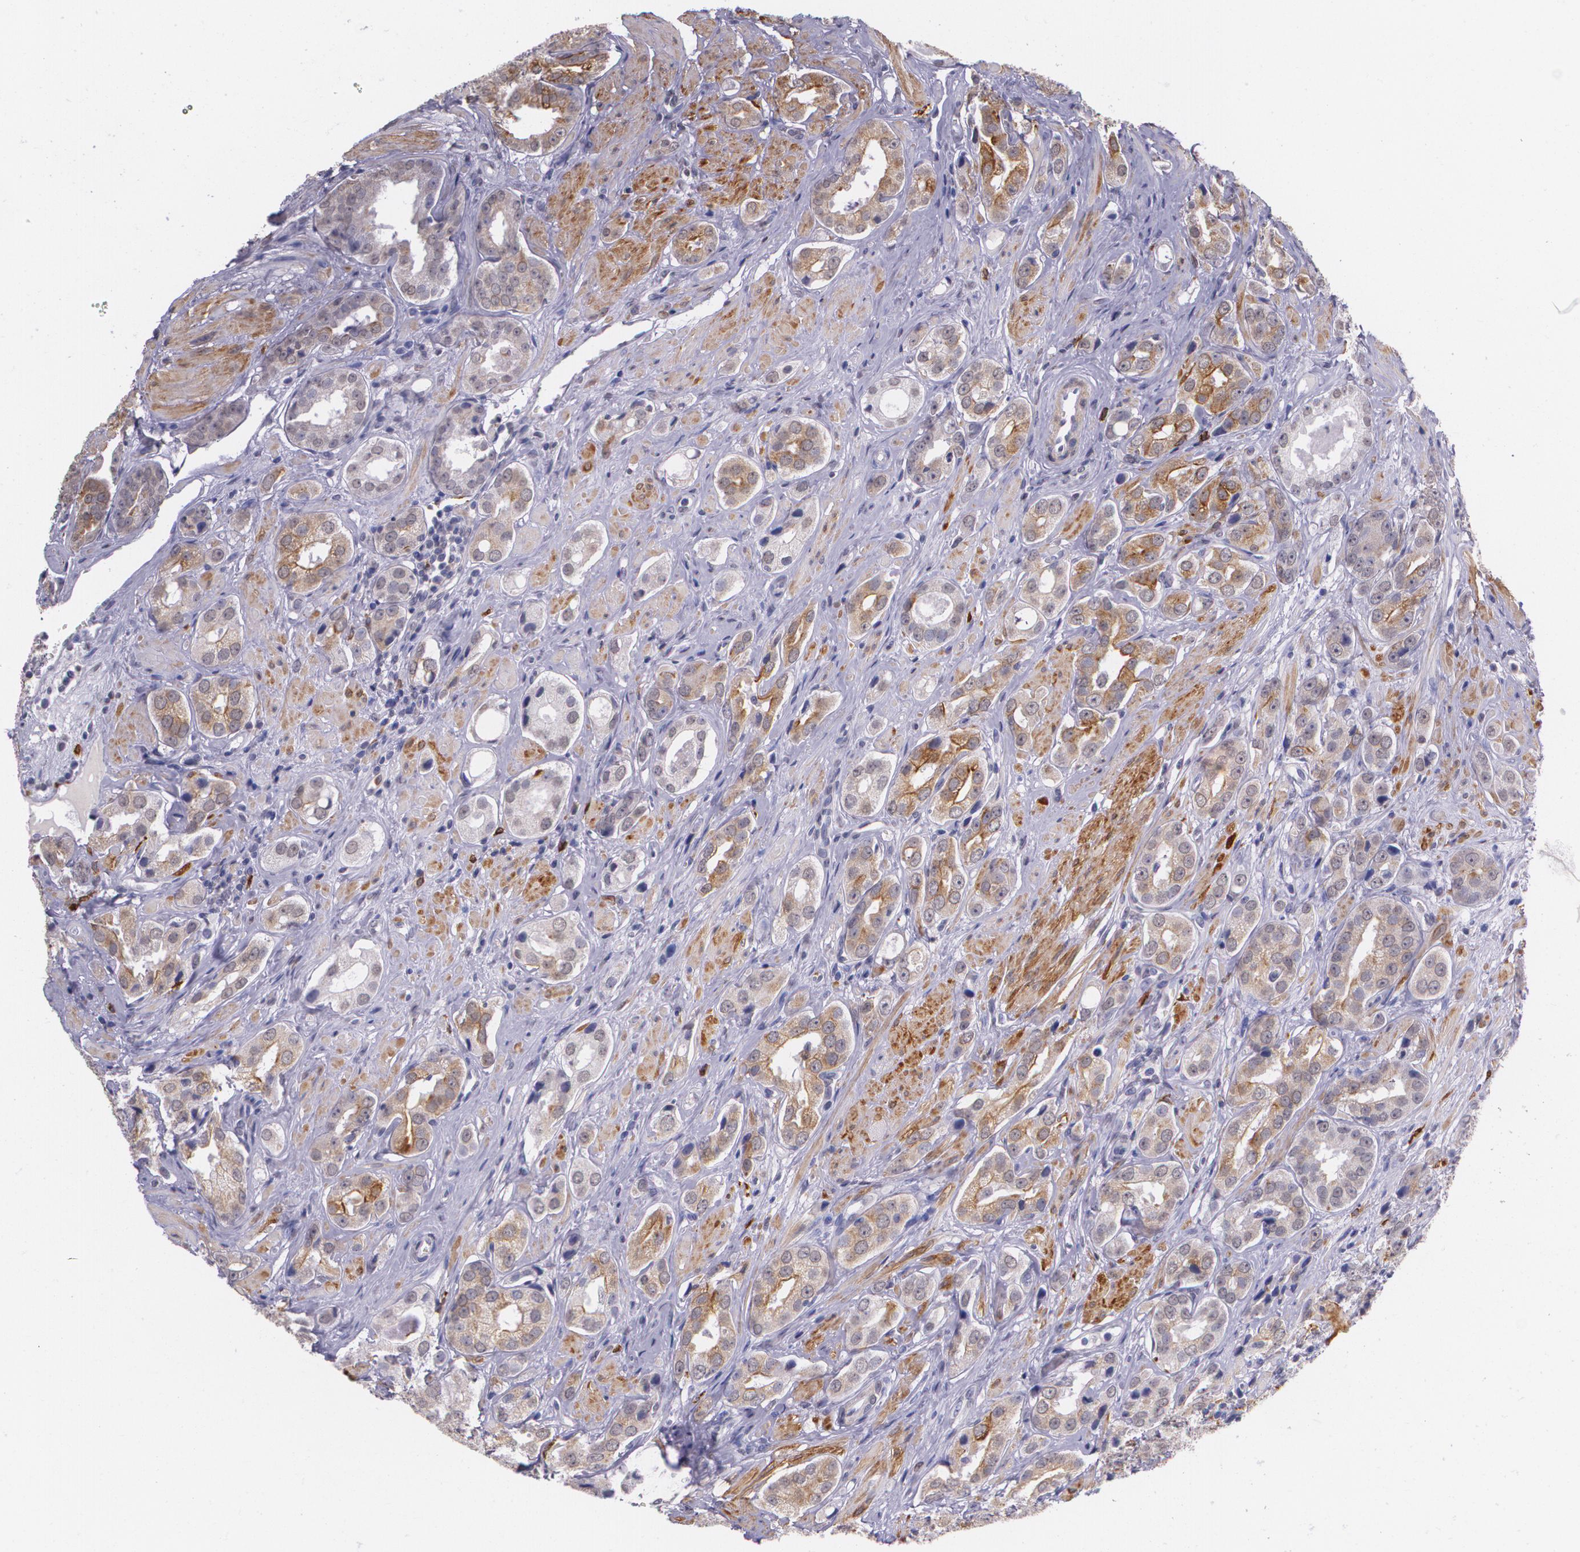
{"staining": {"intensity": "moderate", "quantity": "25%-75%", "location": "cytoplasmic/membranous"}, "tissue": "prostate cancer", "cell_type": "Tumor cells", "image_type": "cancer", "snomed": [{"axis": "morphology", "description": "Adenocarcinoma, Medium grade"}, {"axis": "topography", "description": "Prostate"}], "caption": "This photomicrograph shows adenocarcinoma (medium-grade) (prostate) stained with IHC to label a protein in brown. The cytoplasmic/membranous of tumor cells show moderate positivity for the protein. Nuclei are counter-stained blue.", "gene": "RTN1", "patient": {"sex": "male", "age": 53}}